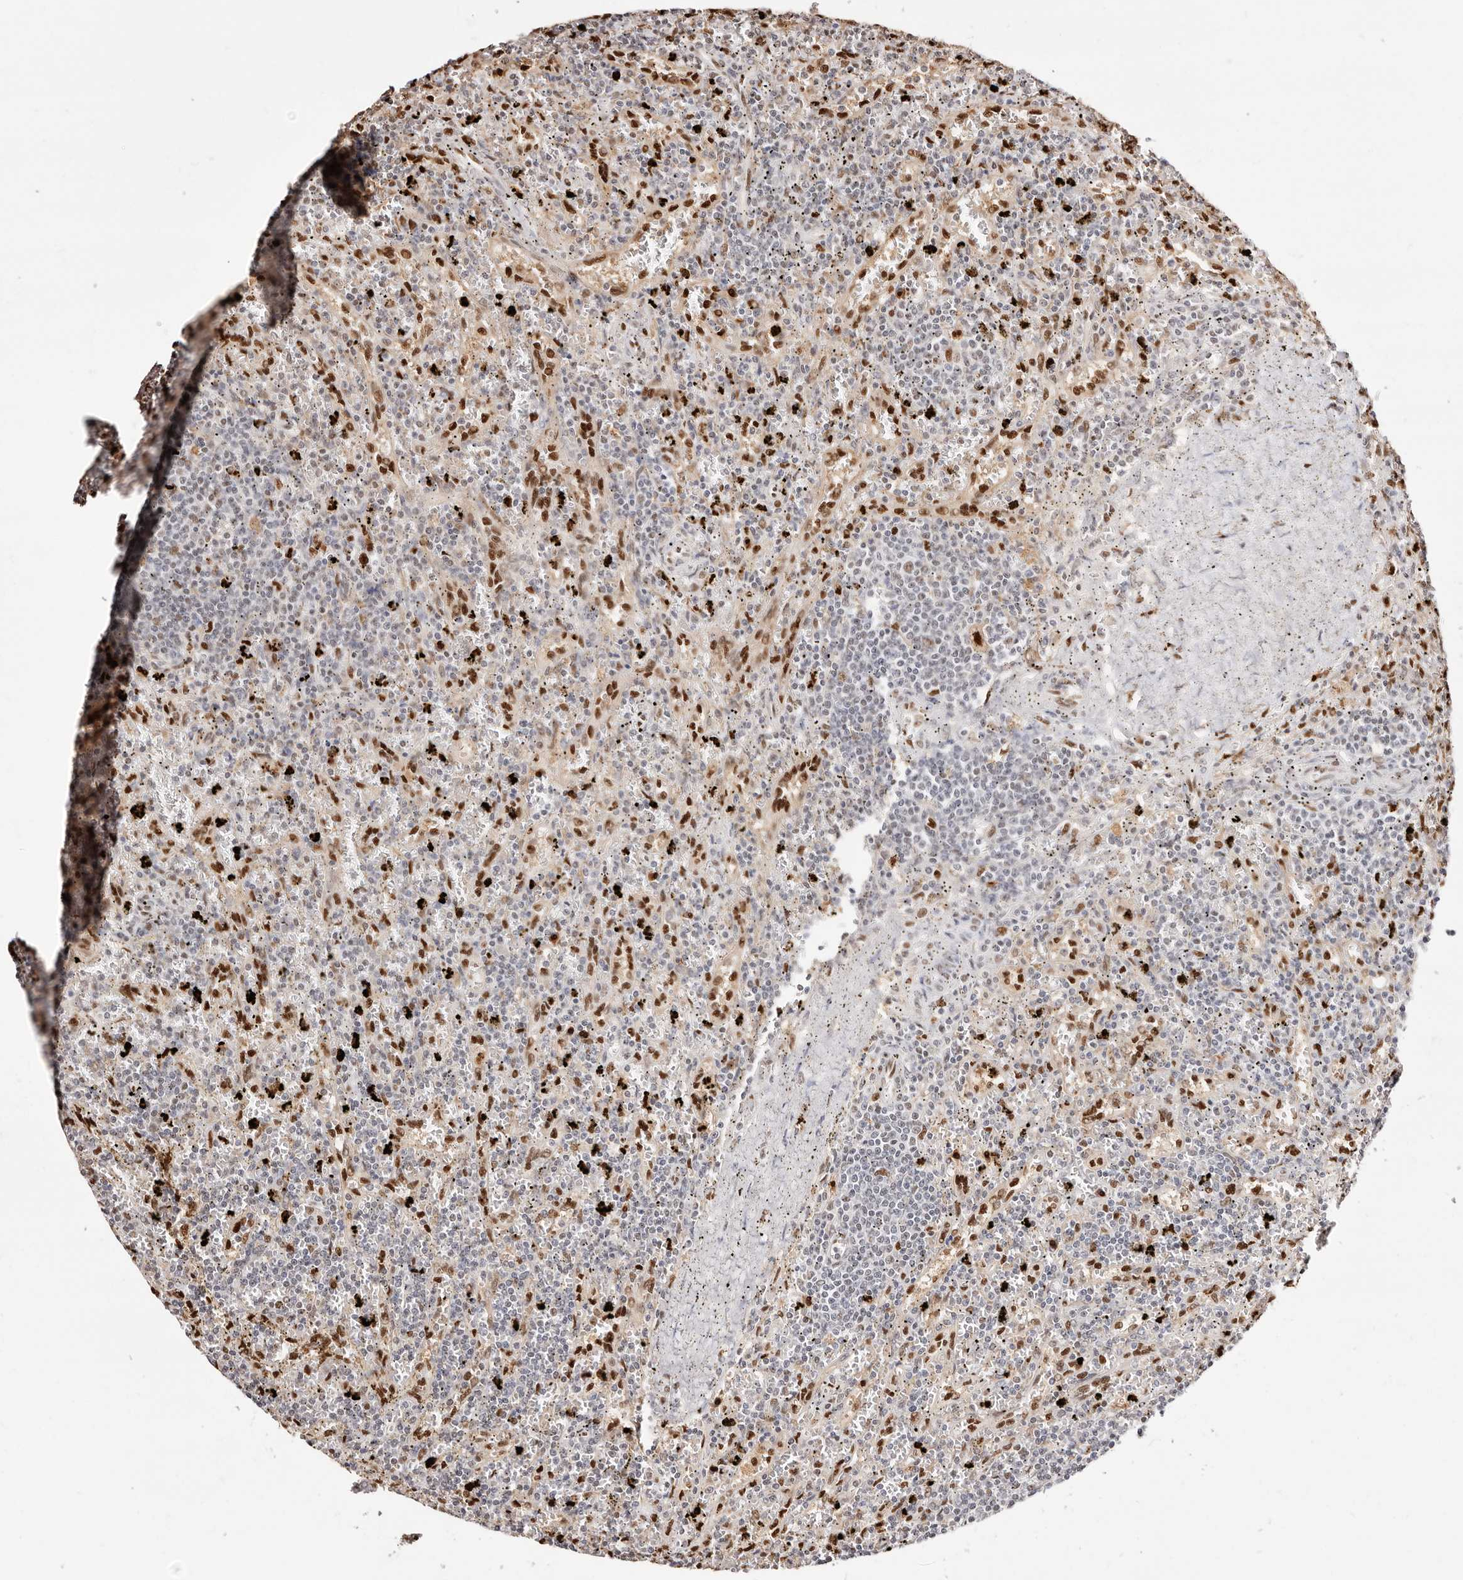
{"staining": {"intensity": "negative", "quantity": "none", "location": "none"}, "tissue": "lymphoma", "cell_type": "Tumor cells", "image_type": "cancer", "snomed": [{"axis": "morphology", "description": "Malignant lymphoma, non-Hodgkin's type, Low grade"}, {"axis": "topography", "description": "Spleen"}], "caption": "High power microscopy photomicrograph of an IHC micrograph of low-grade malignant lymphoma, non-Hodgkin's type, revealing no significant positivity in tumor cells.", "gene": "TKT", "patient": {"sex": "male", "age": 76}}